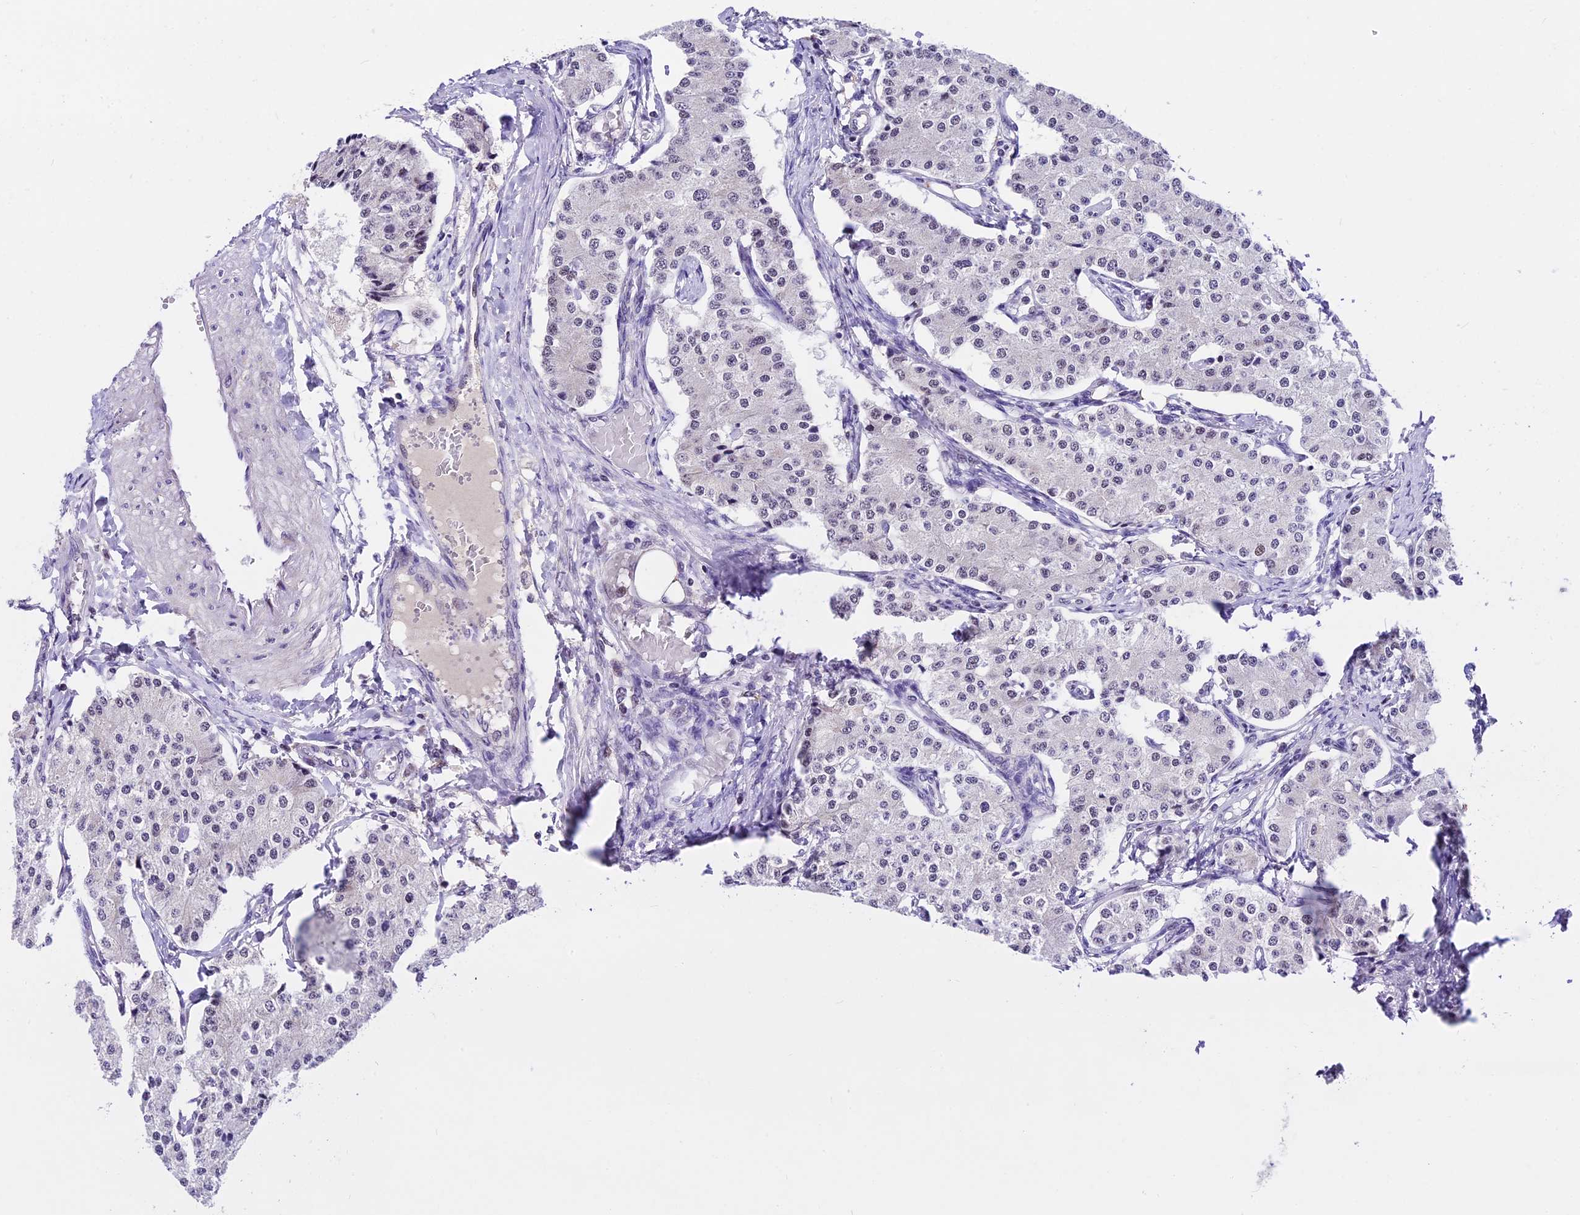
{"staining": {"intensity": "negative", "quantity": "none", "location": "none"}, "tissue": "carcinoid", "cell_type": "Tumor cells", "image_type": "cancer", "snomed": [{"axis": "morphology", "description": "Carcinoid, malignant, NOS"}, {"axis": "topography", "description": "Colon"}], "caption": "A histopathology image of human malignant carcinoid is negative for staining in tumor cells. (DAB immunohistochemistry with hematoxylin counter stain).", "gene": "CARS2", "patient": {"sex": "female", "age": 52}}